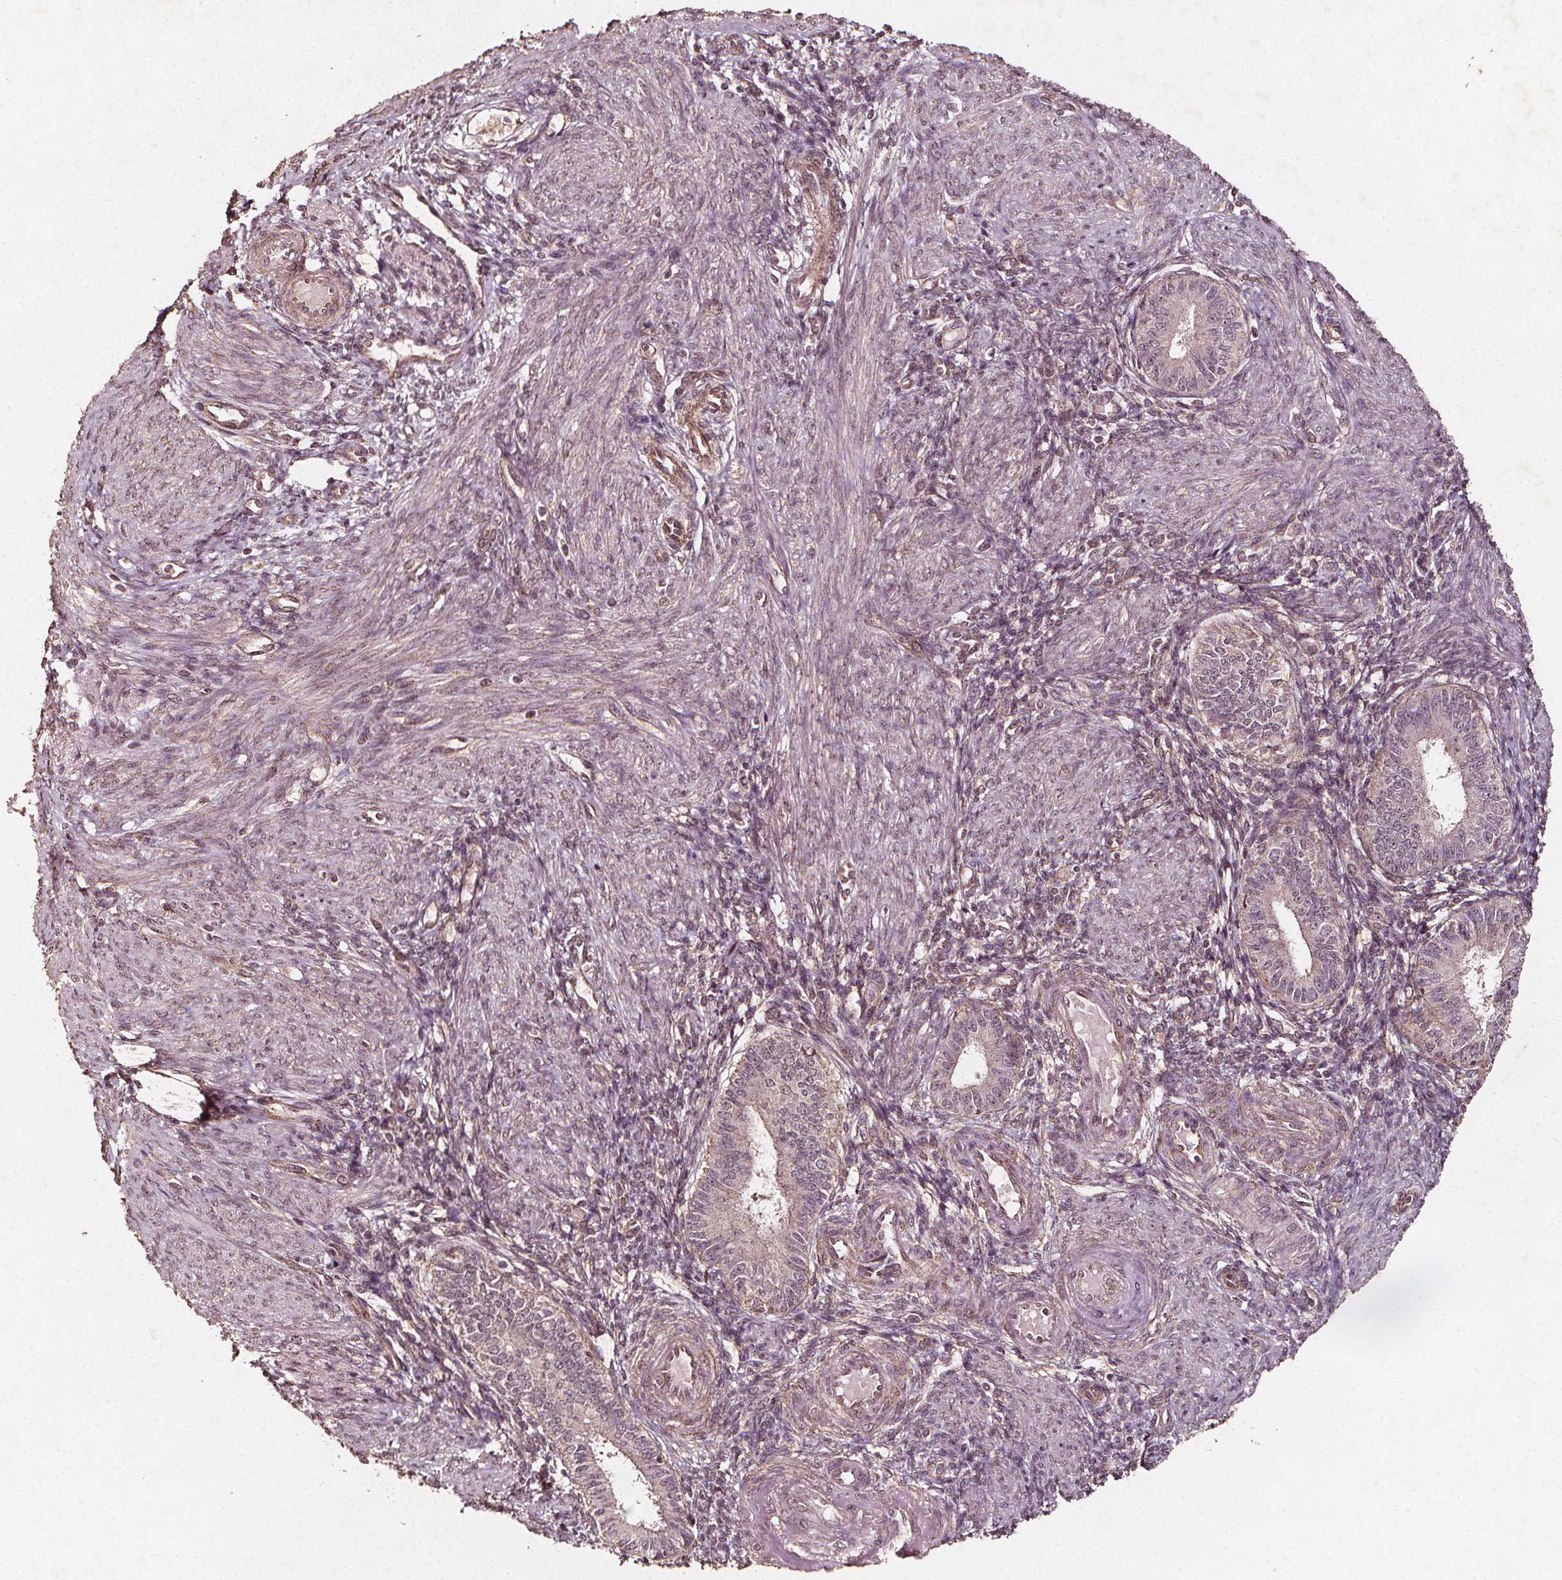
{"staining": {"intensity": "weak", "quantity": "25%-75%", "location": "cytoplasmic/membranous"}, "tissue": "endometrium", "cell_type": "Cells in endometrial stroma", "image_type": "normal", "snomed": [{"axis": "morphology", "description": "Normal tissue, NOS"}, {"axis": "topography", "description": "Endometrium"}], "caption": "A high-resolution micrograph shows immunohistochemistry staining of benign endometrium, which displays weak cytoplasmic/membranous positivity in approximately 25%-75% of cells in endometrial stroma. (Brightfield microscopy of DAB IHC at high magnification).", "gene": "ABCA1", "patient": {"sex": "female", "age": 39}}